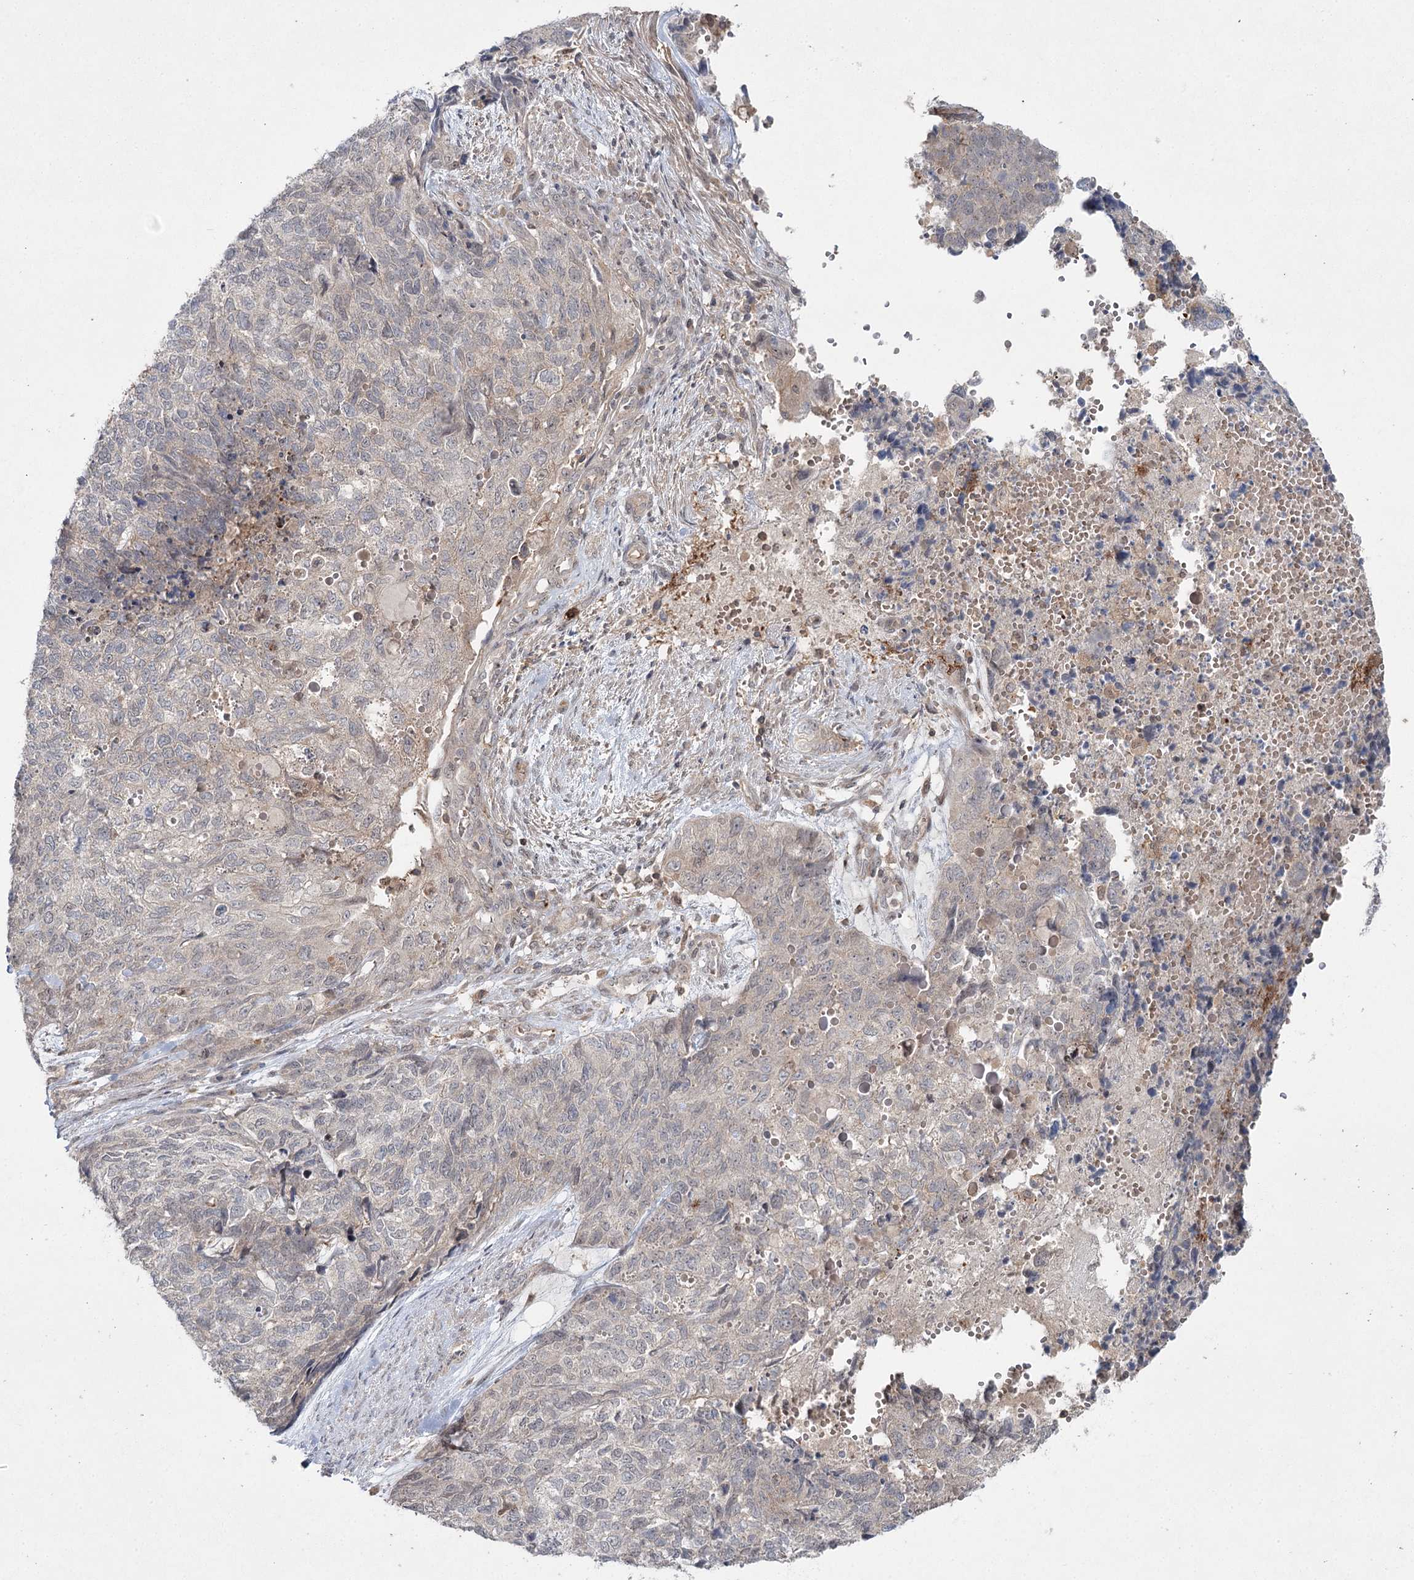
{"staining": {"intensity": "negative", "quantity": "none", "location": "none"}, "tissue": "cervical cancer", "cell_type": "Tumor cells", "image_type": "cancer", "snomed": [{"axis": "morphology", "description": "Squamous cell carcinoma, NOS"}, {"axis": "topography", "description": "Cervix"}], "caption": "Tumor cells are negative for brown protein staining in cervical cancer (squamous cell carcinoma). The staining was performed using DAB (3,3'-diaminobenzidine) to visualize the protein expression in brown, while the nuclei were stained in blue with hematoxylin (Magnification: 20x).", "gene": "WDR44", "patient": {"sex": "female", "age": 63}}